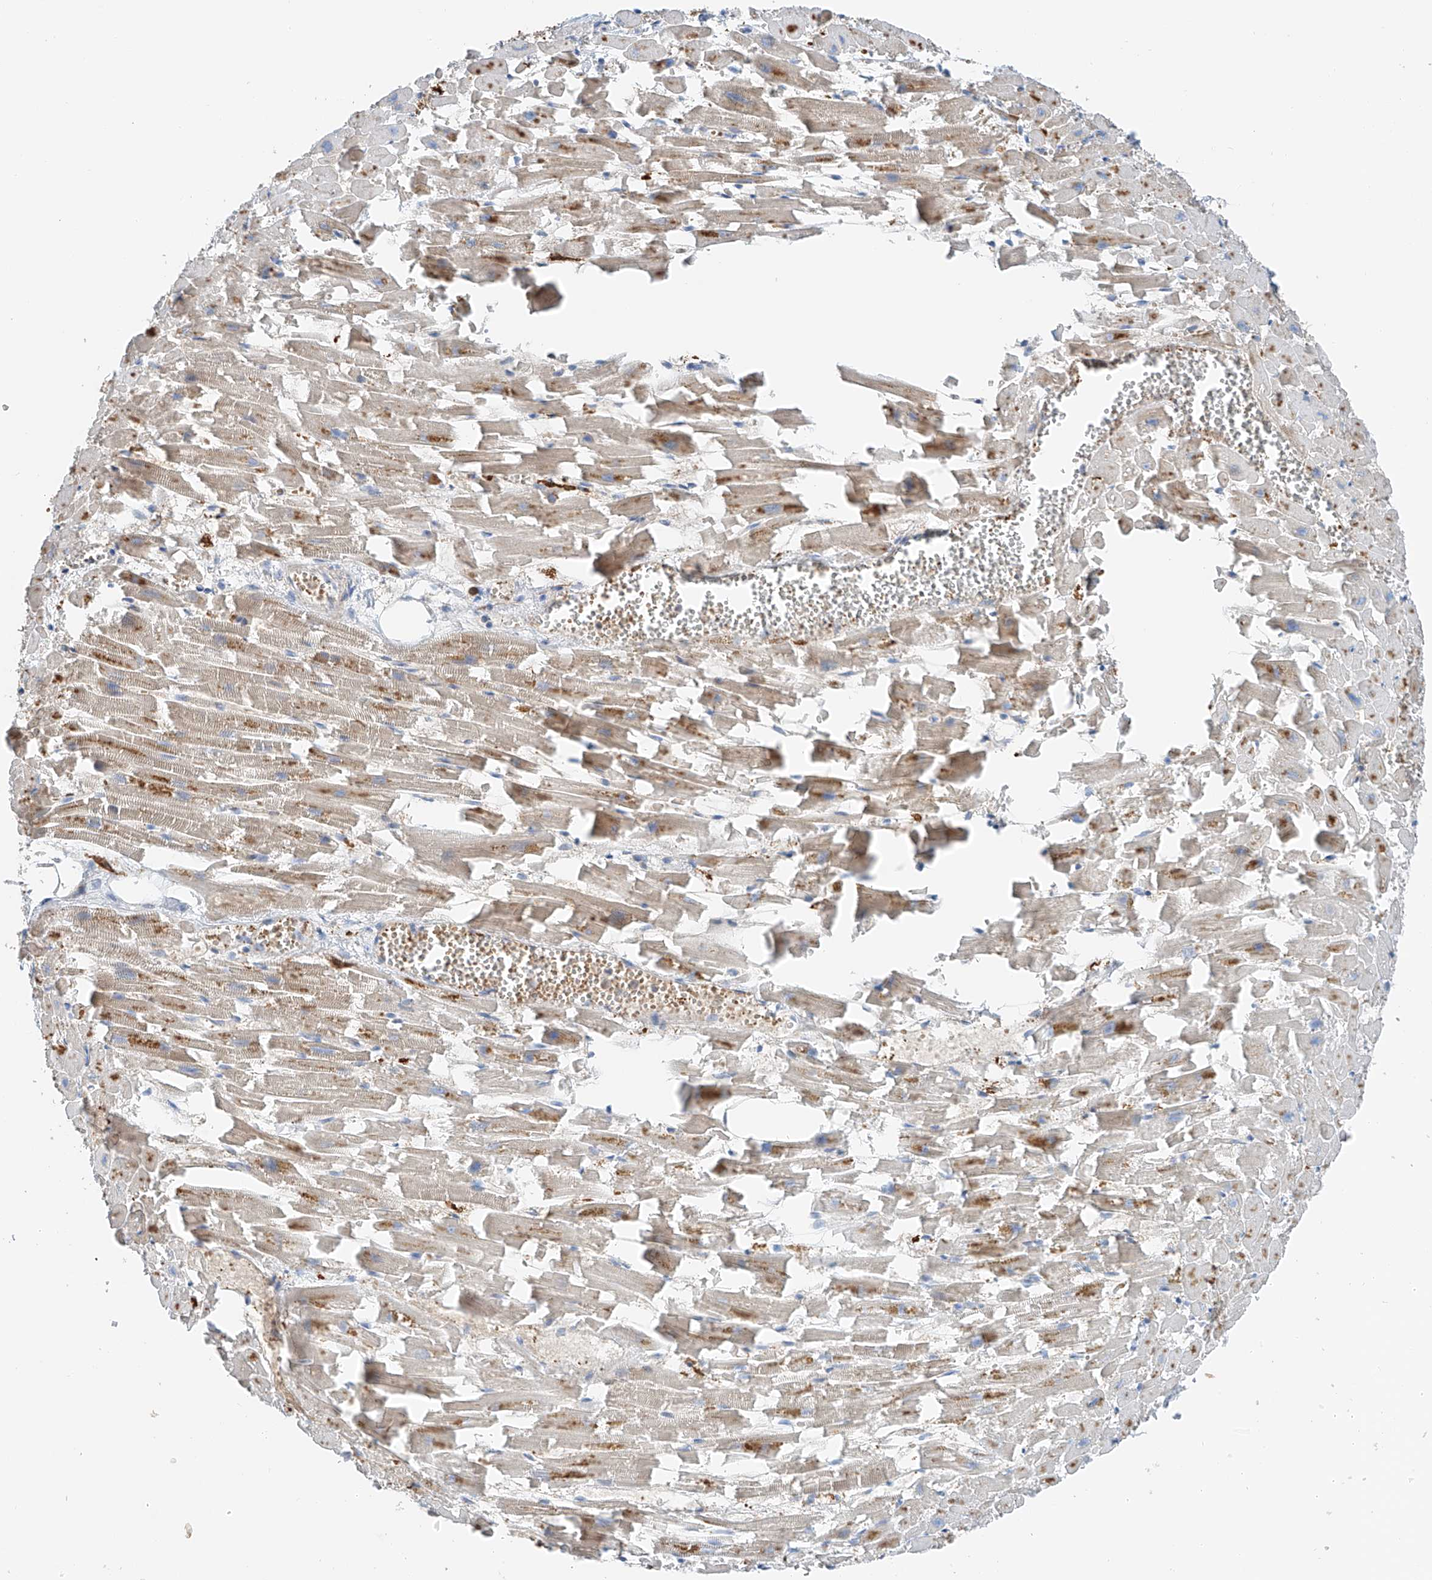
{"staining": {"intensity": "moderate", "quantity": "<25%", "location": "cytoplasmic/membranous"}, "tissue": "heart muscle", "cell_type": "Cardiomyocytes", "image_type": "normal", "snomed": [{"axis": "morphology", "description": "Normal tissue, NOS"}, {"axis": "topography", "description": "Heart"}], "caption": "A micrograph showing moderate cytoplasmic/membranous expression in about <25% of cardiomyocytes in normal heart muscle, as visualized by brown immunohistochemical staining.", "gene": "TBXAS1", "patient": {"sex": "female", "age": 64}}